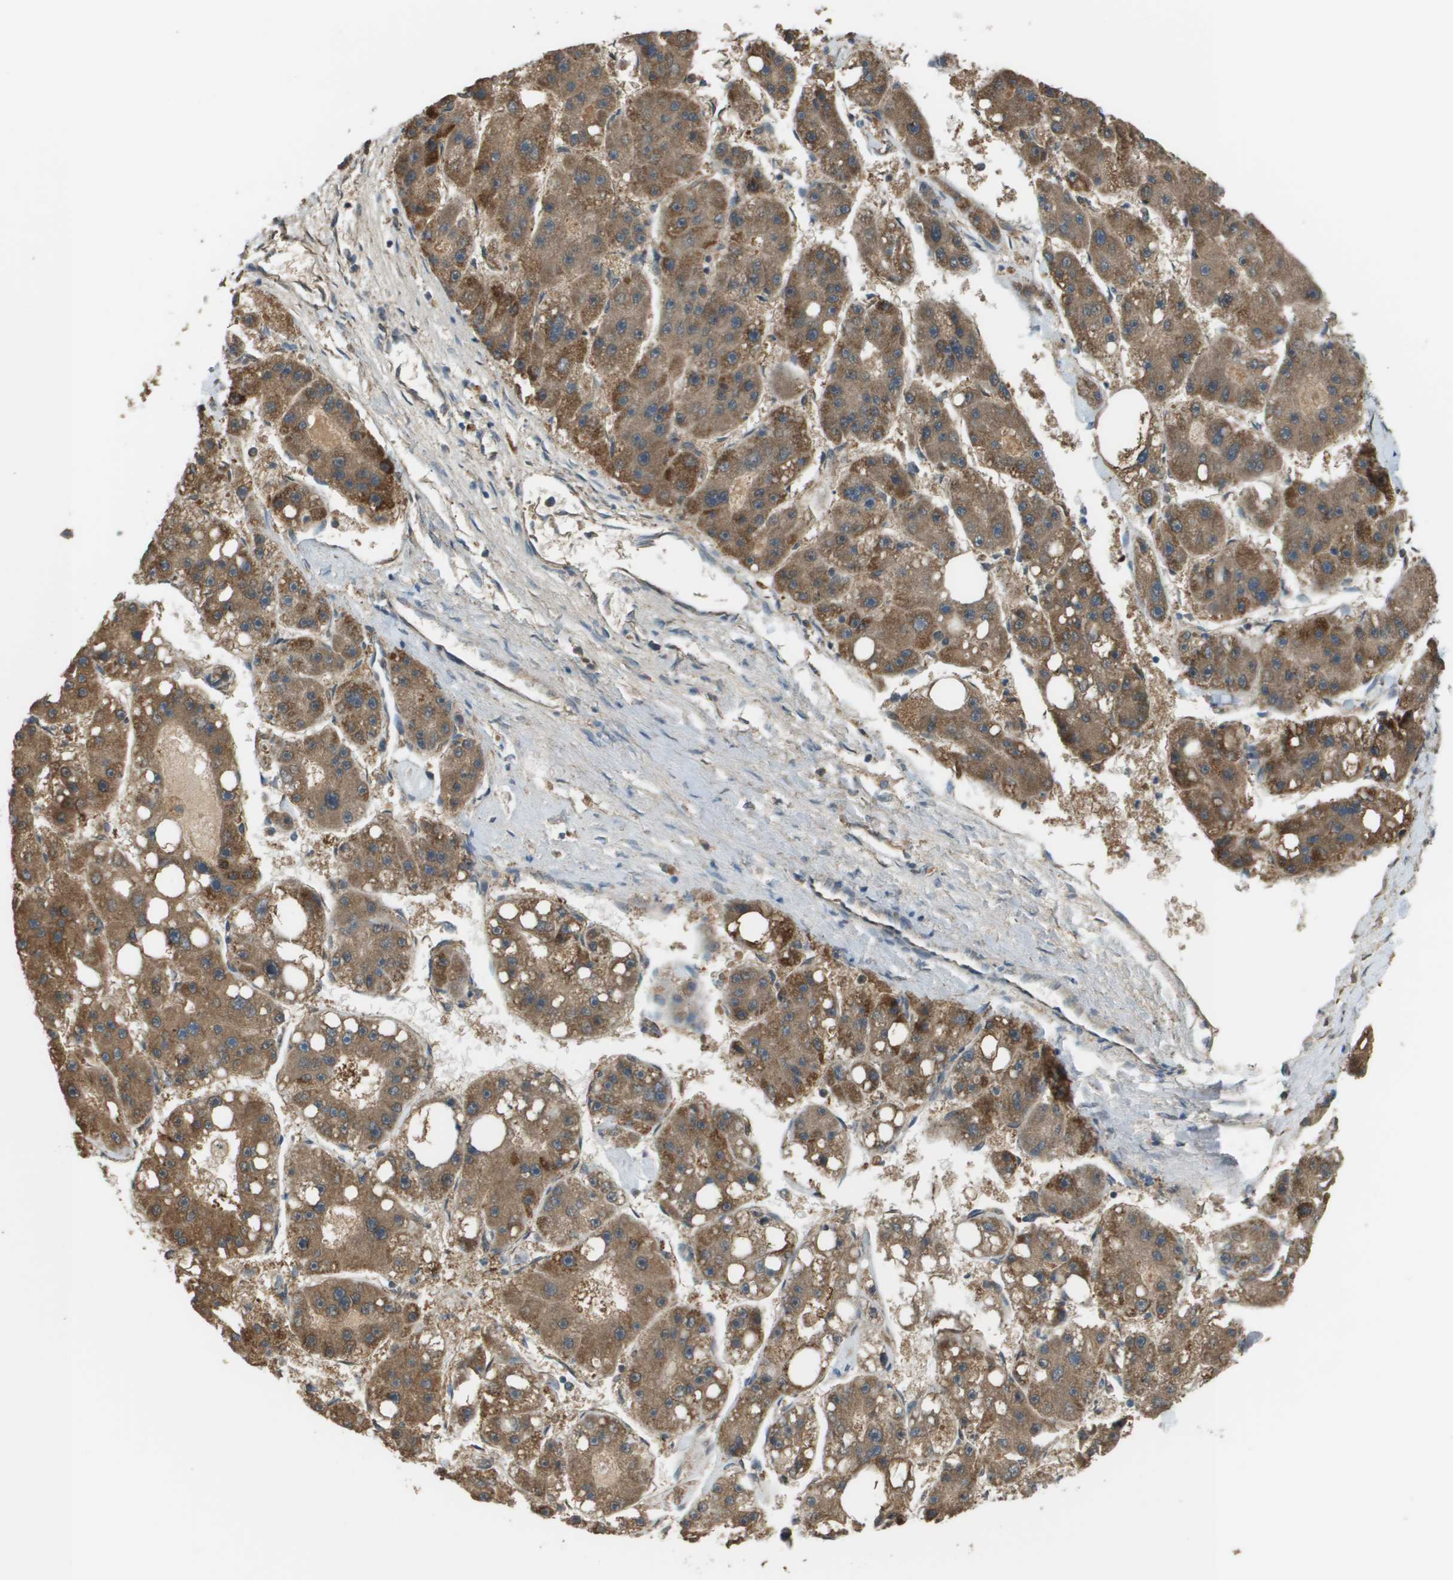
{"staining": {"intensity": "moderate", "quantity": ">75%", "location": "cytoplasmic/membranous"}, "tissue": "liver cancer", "cell_type": "Tumor cells", "image_type": "cancer", "snomed": [{"axis": "morphology", "description": "Carcinoma, Hepatocellular, NOS"}, {"axis": "topography", "description": "Liver"}], "caption": "Moderate cytoplasmic/membranous protein staining is present in approximately >75% of tumor cells in liver hepatocellular carcinoma.", "gene": "FH", "patient": {"sex": "female", "age": 61}}